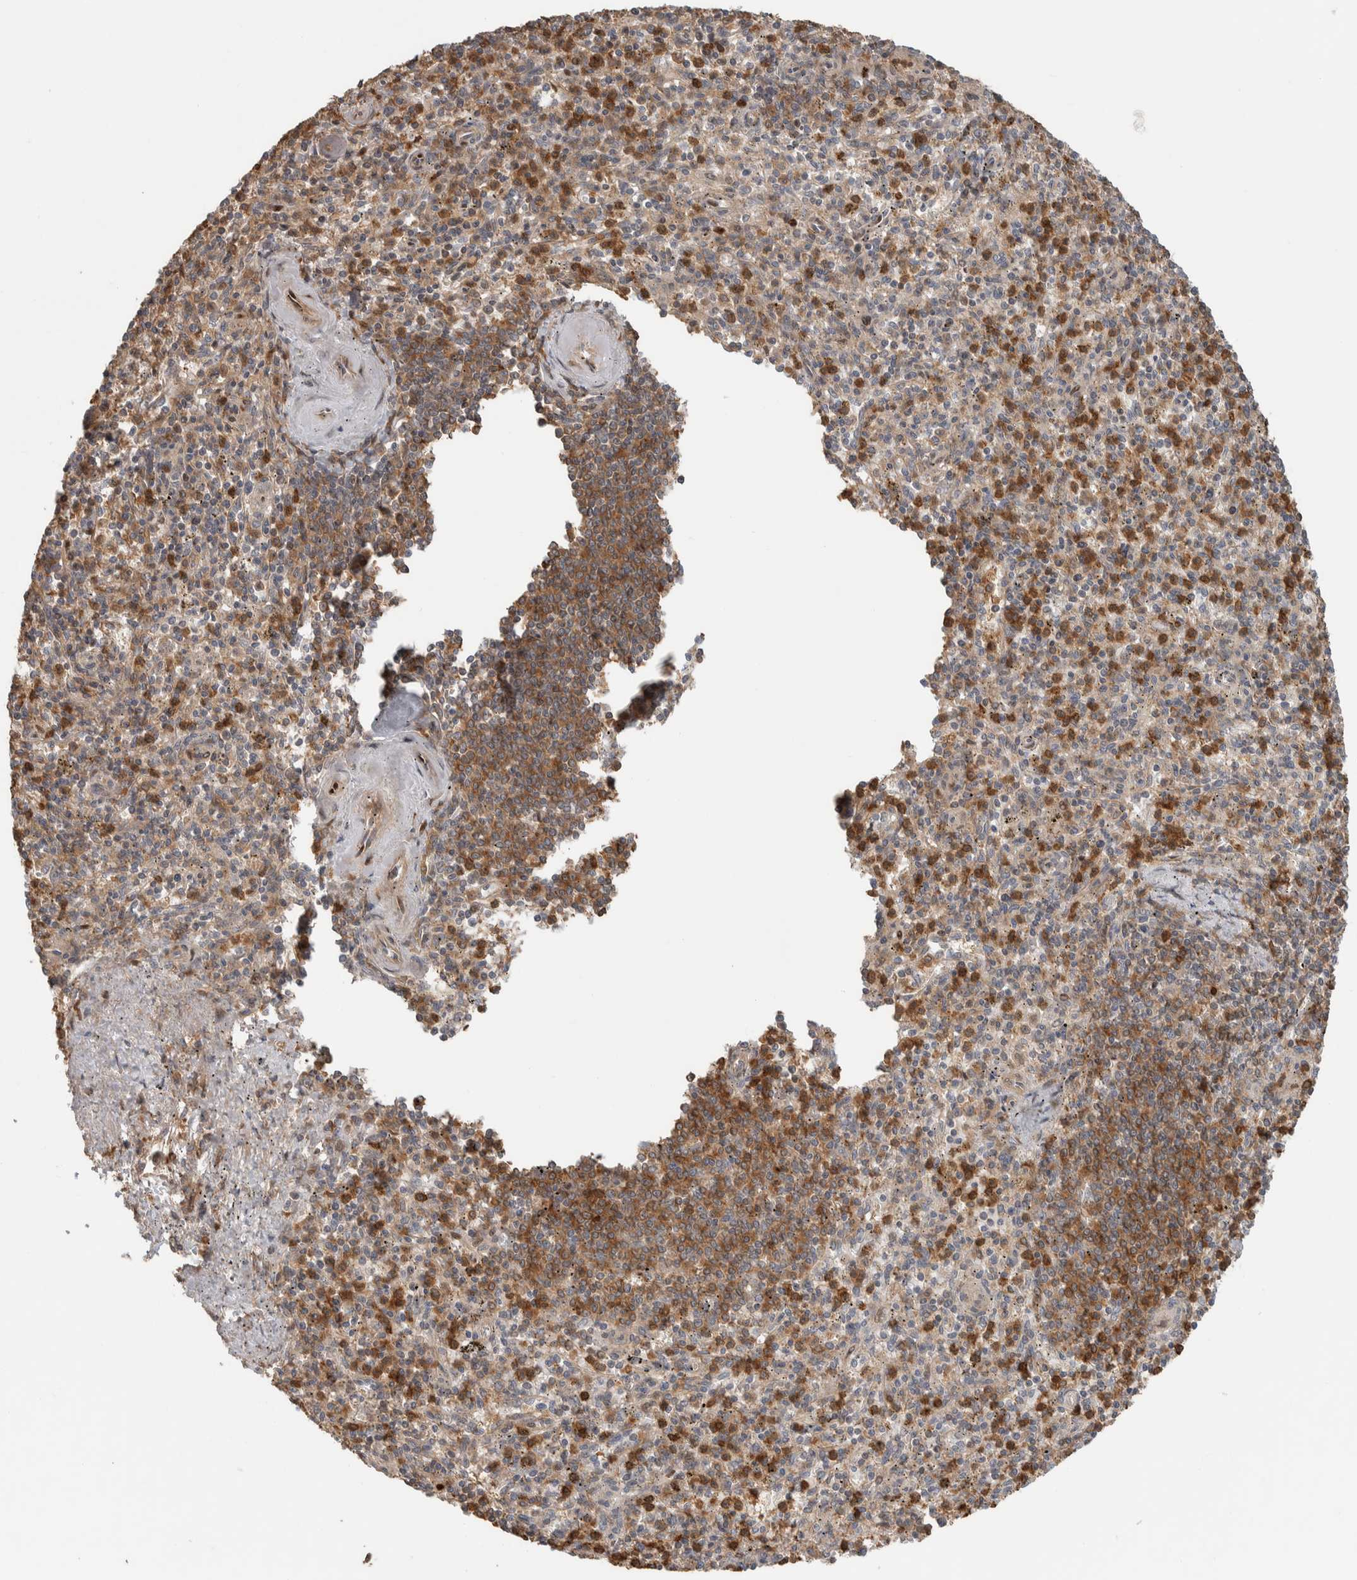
{"staining": {"intensity": "moderate", "quantity": "25%-75%", "location": "cytoplasmic/membranous"}, "tissue": "spleen", "cell_type": "Cells in red pulp", "image_type": "normal", "snomed": [{"axis": "morphology", "description": "Normal tissue, NOS"}, {"axis": "topography", "description": "Spleen"}], "caption": "Protein expression analysis of normal spleen exhibits moderate cytoplasmic/membranous staining in approximately 25%-75% of cells in red pulp.", "gene": "CNTROB", "patient": {"sex": "male", "age": 72}}